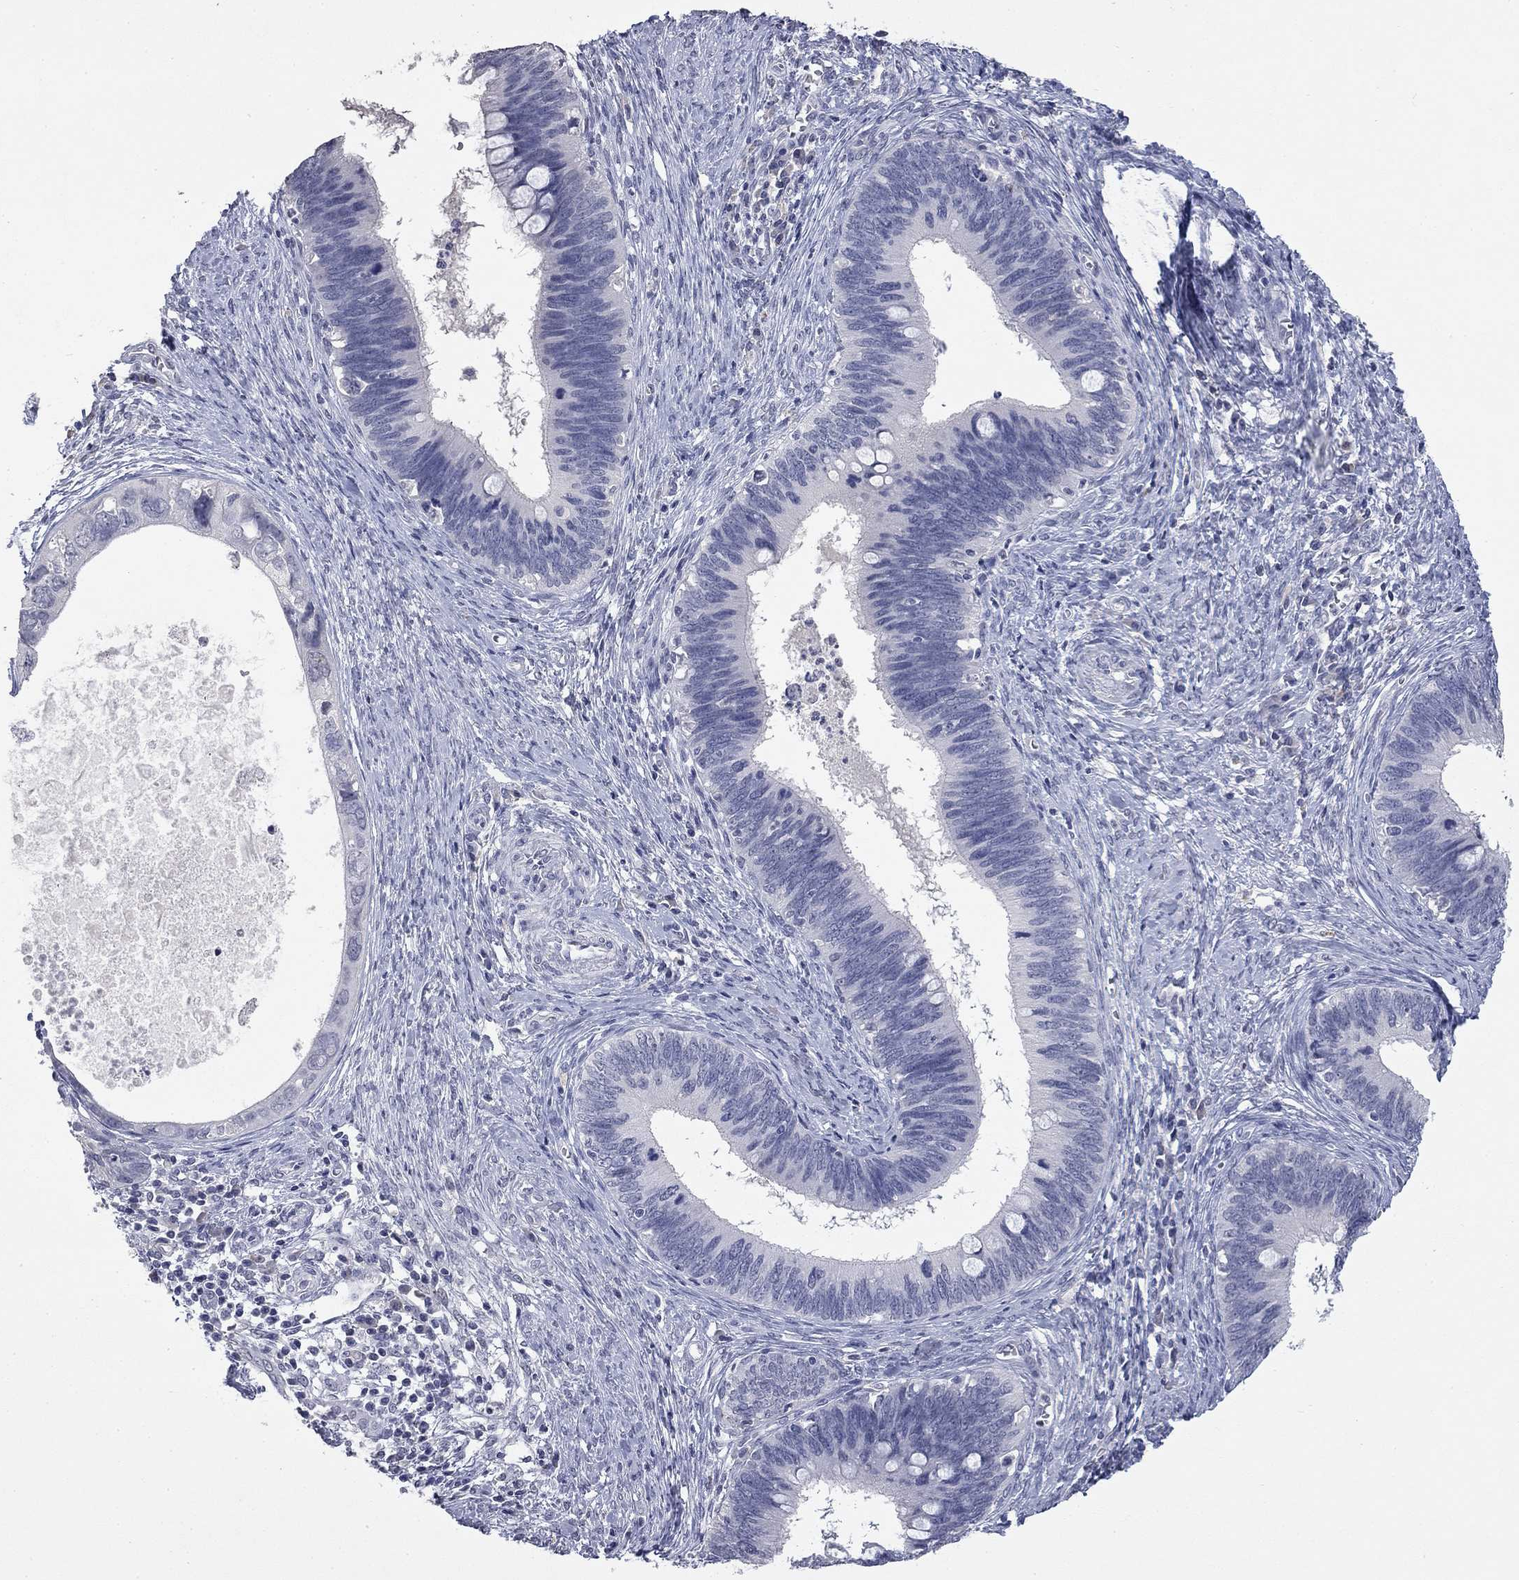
{"staining": {"intensity": "negative", "quantity": "none", "location": "none"}, "tissue": "cervical cancer", "cell_type": "Tumor cells", "image_type": "cancer", "snomed": [{"axis": "morphology", "description": "Adenocarcinoma, NOS"}, {"axis": "topography", "description": "Cervix"}], "caption": "Human cervical adenocarcinoma stained for a protein using IHC displays no positivity in tumor cells.", "gene": "SLC51A", "patient": {"sex": "female", "age": 42}}